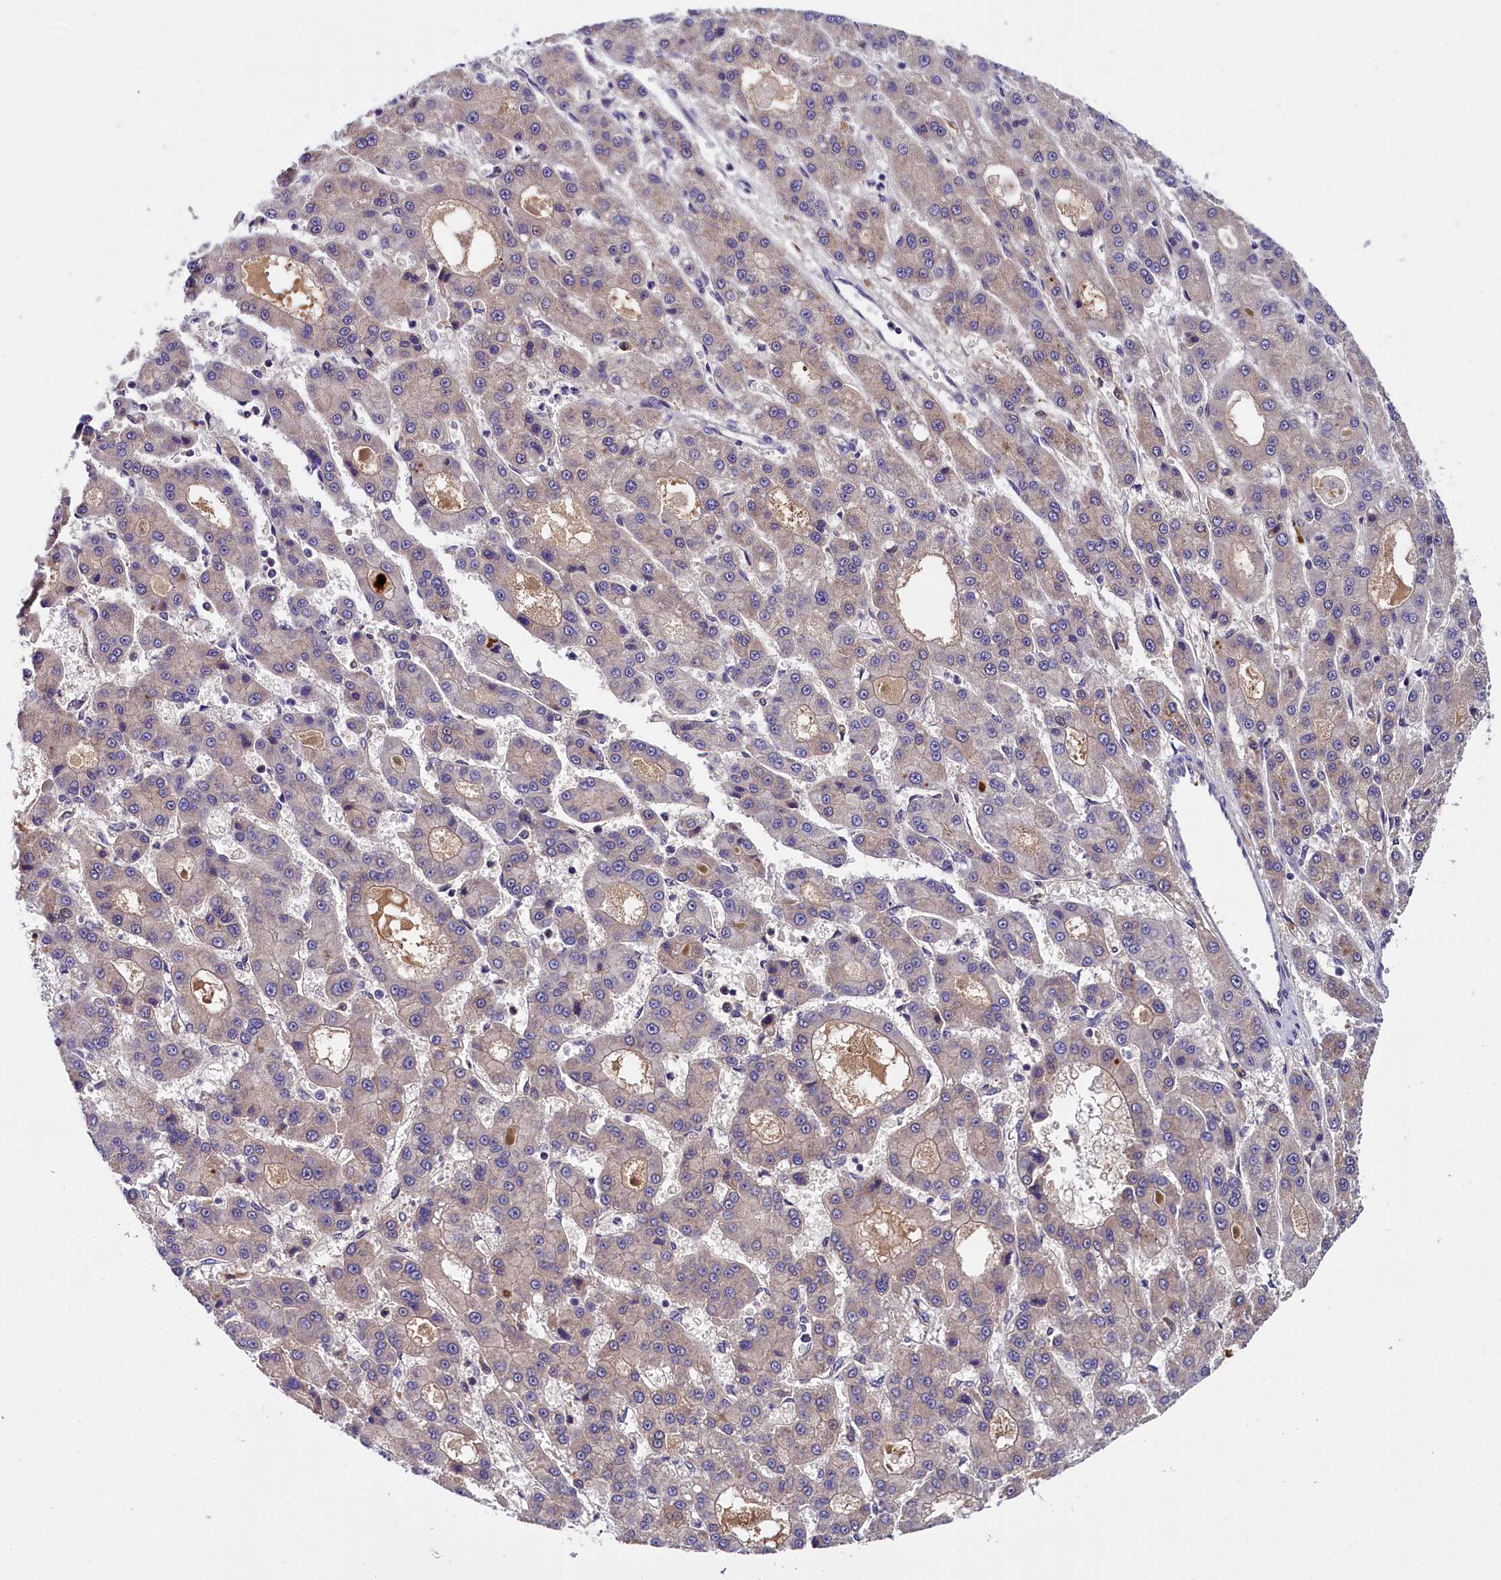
{"staining": {"intensity": "negative", "quantity": "none", "location": "none"}, "tissue": "liver cancer", "cell_type": "Tumor cells", "image_type": "cancer", "snomed": [{"axis": "morphology", "description": "Carcinoma, Hepatocellular, NOS"}, {"axis": "topography", "description": "Liver"}], "caption": "Photomicrograph shows no significant protein positivity in tumor cells of liver cancer.", "gene": "ENKD1", "patient": {"sex": "male", "age": 70}}